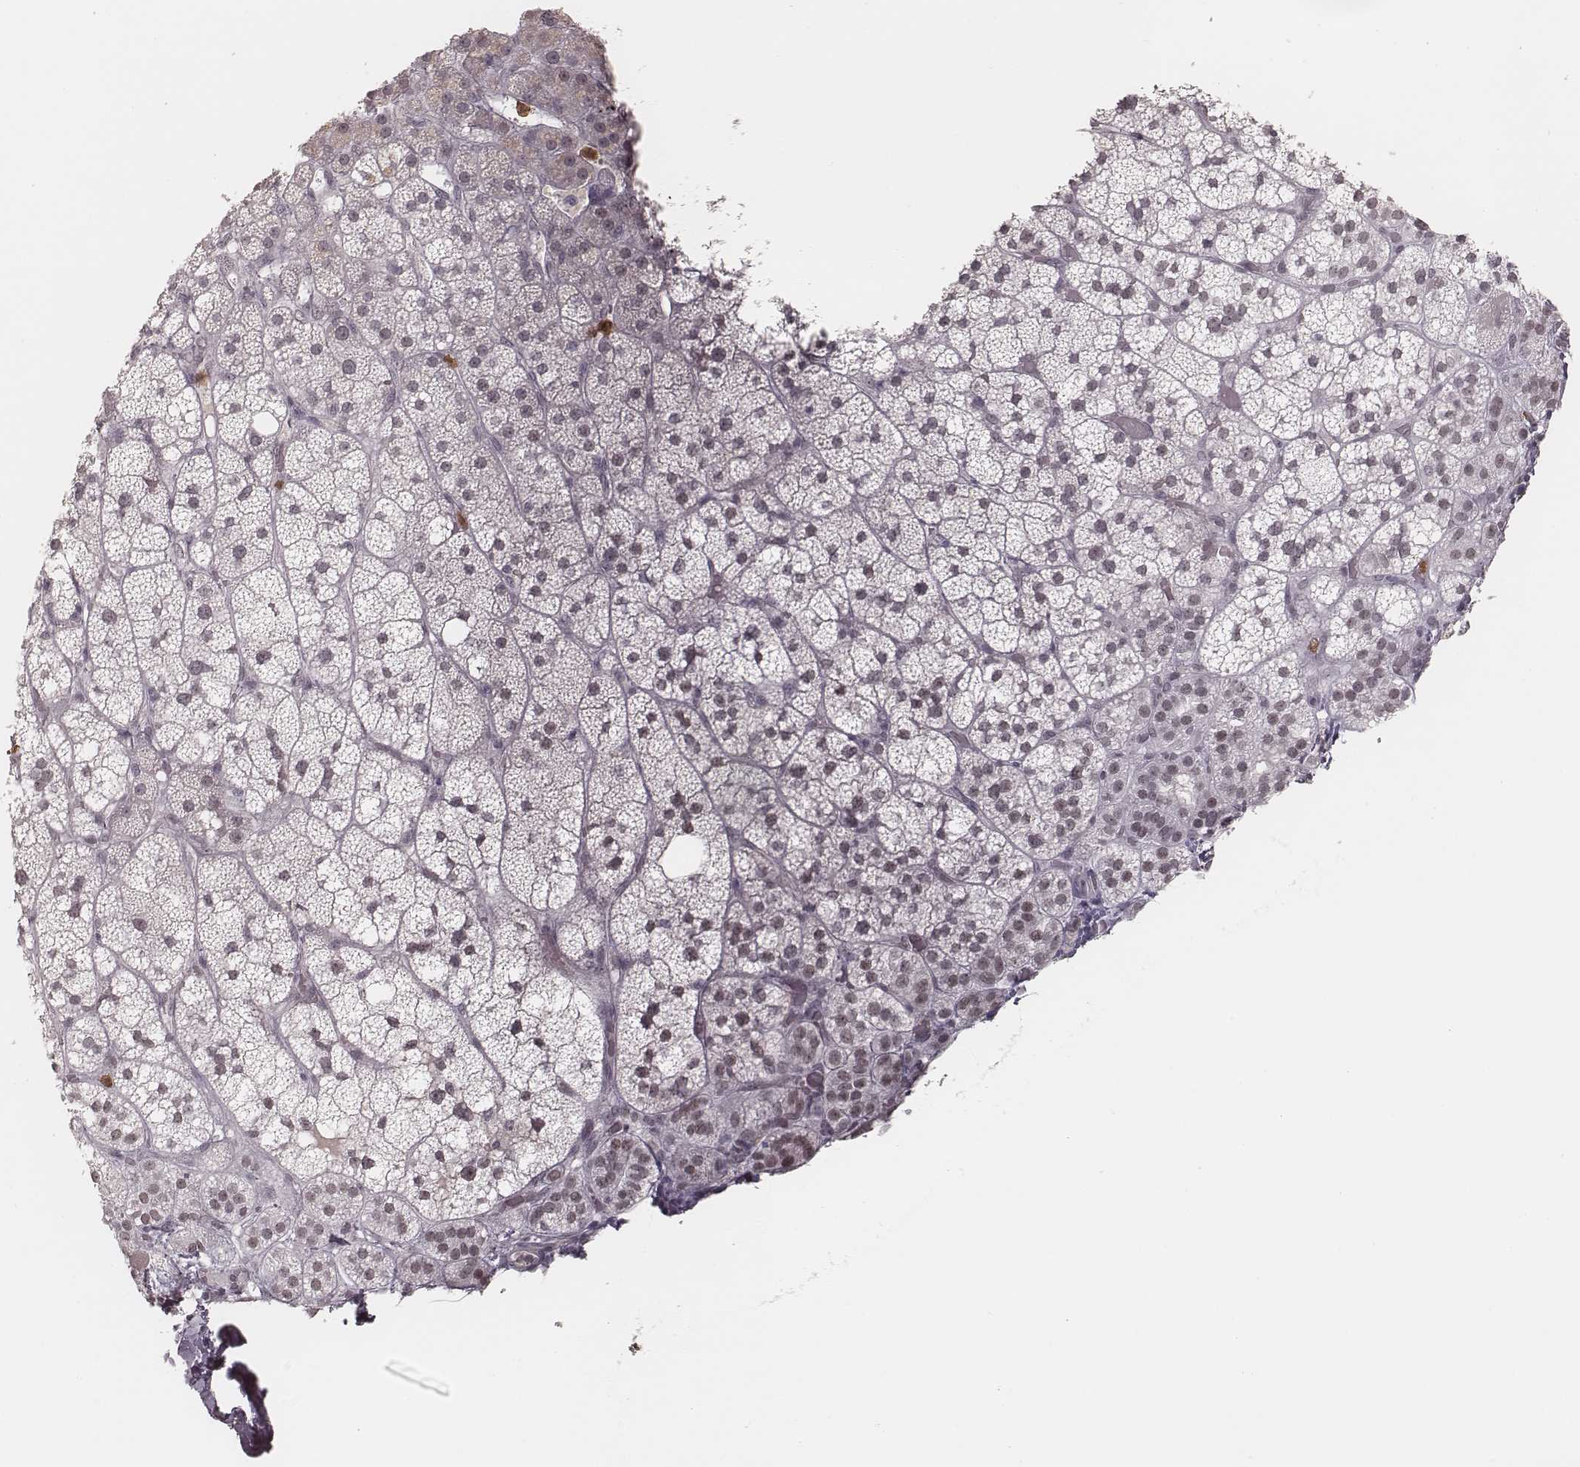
{"staining": {"intensity": "weak", "quantity": "<25%", "location": "nuclear"}, "tissue": "adrenal gland", "cell_type": "Glandular cells", "image_type": "normal", "snomed": [{"axis": "morphology", "description": "Normal tissue, NOS"}, {"axis": "topography", "description": "Adrenal gland"}], "caption": "IHC photomicrograph of normal adrenal gland: adrenal gland stained with DAB displays no significant protein positivity in glandular cells.", "gene": "KITLG", "patient": {"sex": "male", "age": 53}}